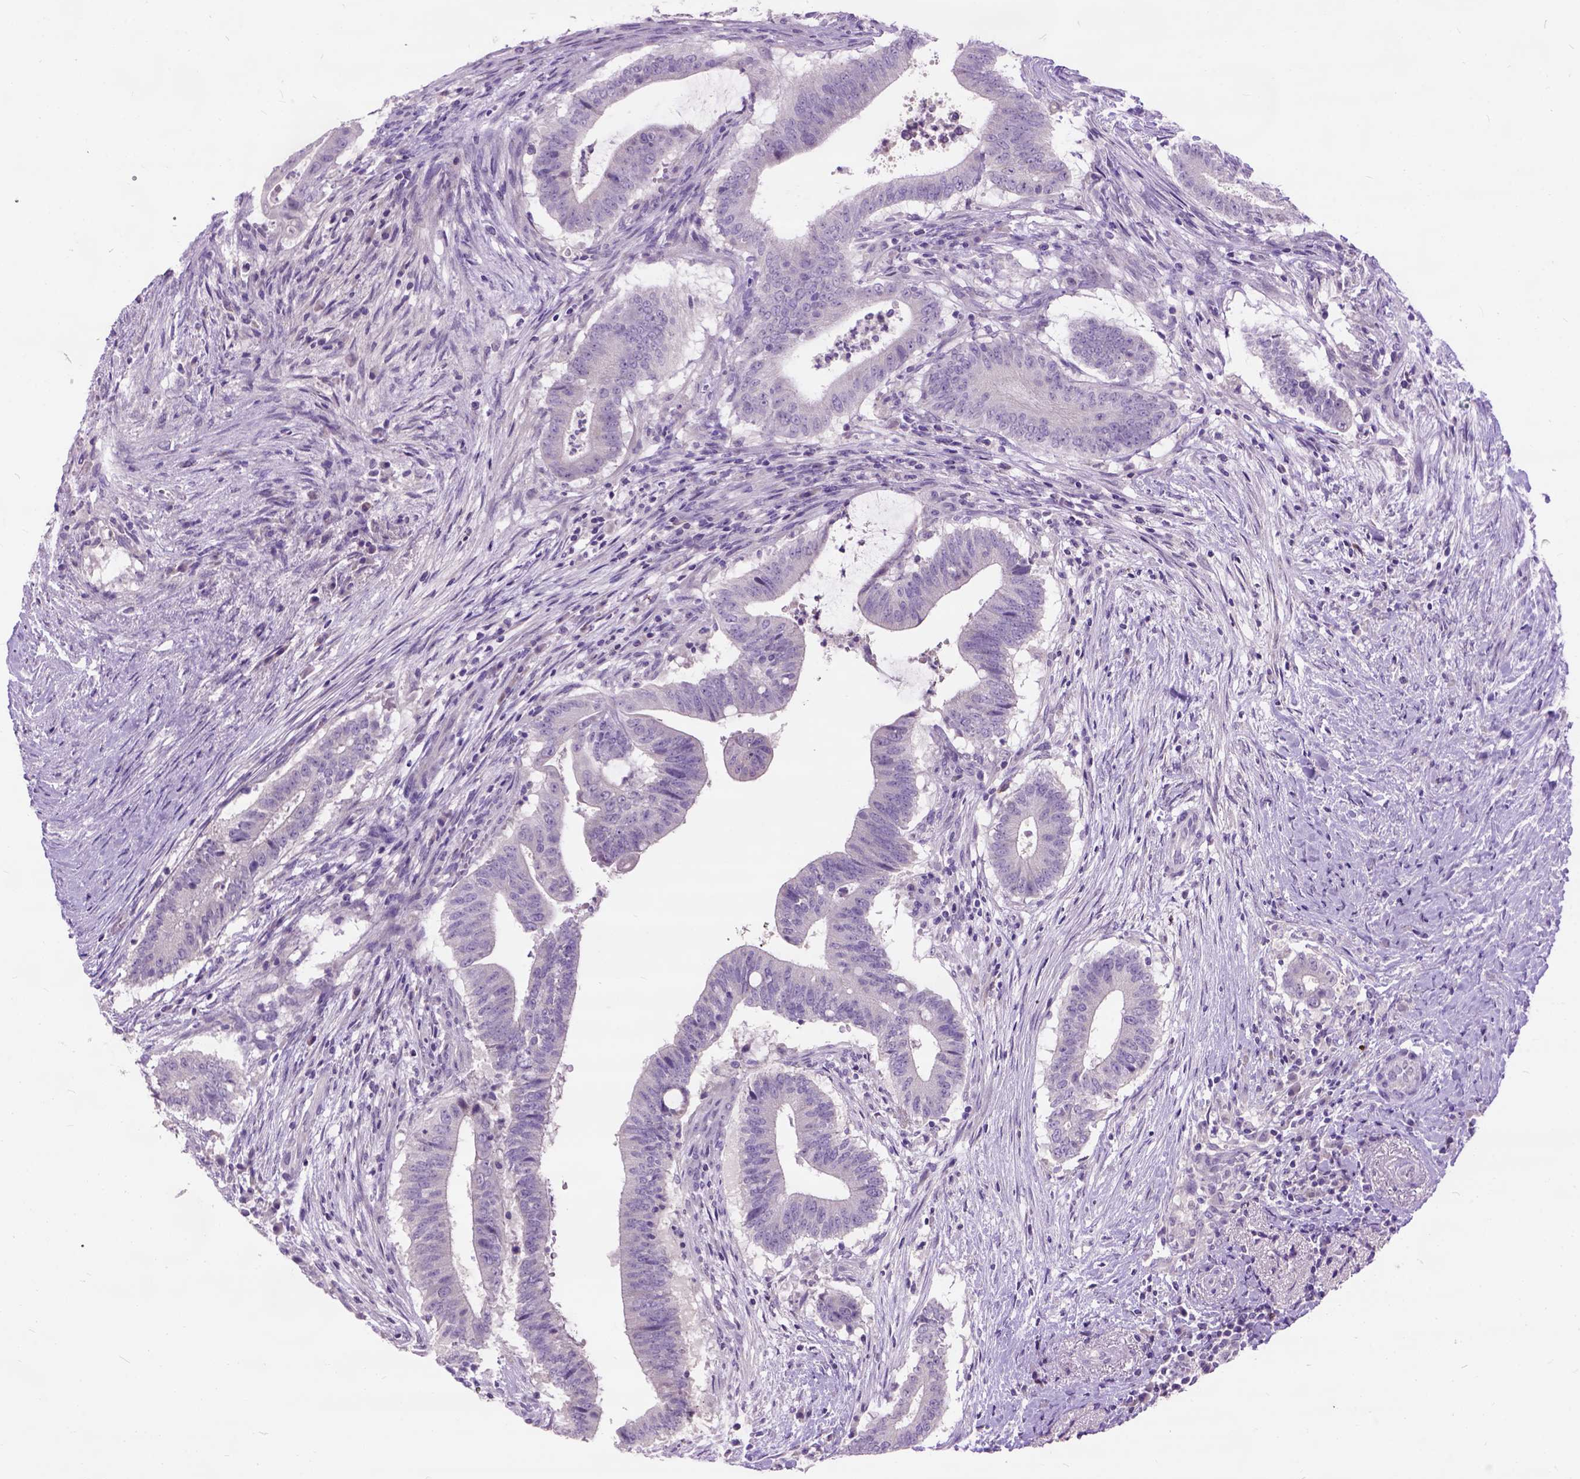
{"staining": {"intensity": "negative", "quantity": "none", "location": "none"}, "tissue": "colorectal cancer", "cell_type": "Tumor cells", "image_type": "cancer", "snomed": [{"axis": "morphology", "description": "Adenocarcinoma, NOS"}, {"axis": "topography", "description": "Colon"}], "caption": "DAB immunohistochemical staining of adenocarcinoma (colorectal) displays no significant positivity in tumor cells.", "gene": "MAPT", "patient": {"sex": "female", "age": 43}}